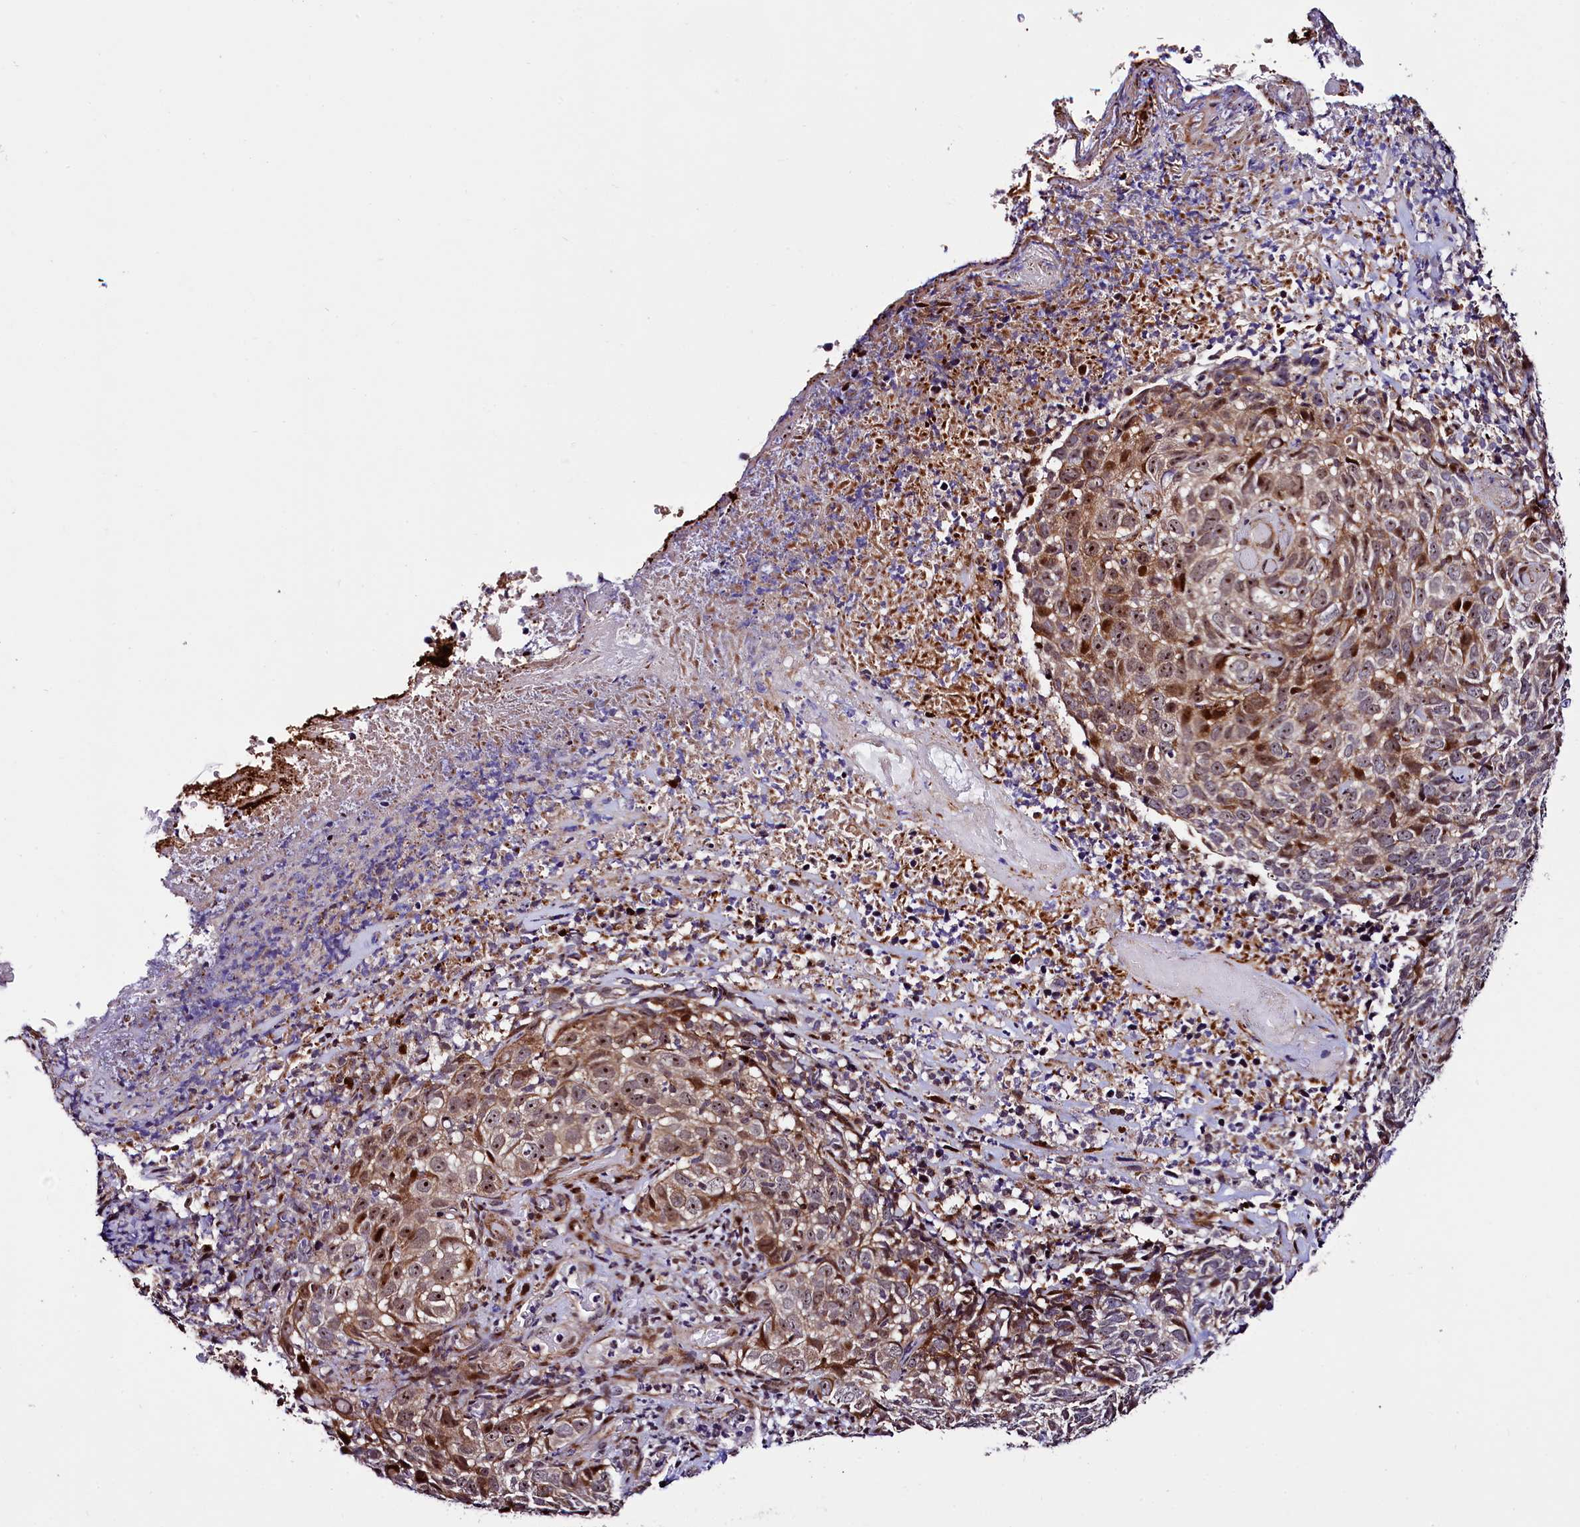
{"staining": {"intensity": "moderate", "quantity": "25%-75%", "location": "cytoplasmic/membranous,nuclear"}, "tissue": "skin cancer", "cell_type": "Tumor cells", "image_type": "cancer", "snomed": [{"axis": "morphology", "description": "Basal cell carcinoma"}, {"axis": "topography", "description": "Skin"}], "caption": "Basal cell carcinoma (skin) stained for a protein (brown) shows moderate cytoplasmic/membranous and nuclear positive staining in about 25%-75% of tumor cells.", "gene": "TRMT112", "patient": {"sex": "female", "age": 84}}